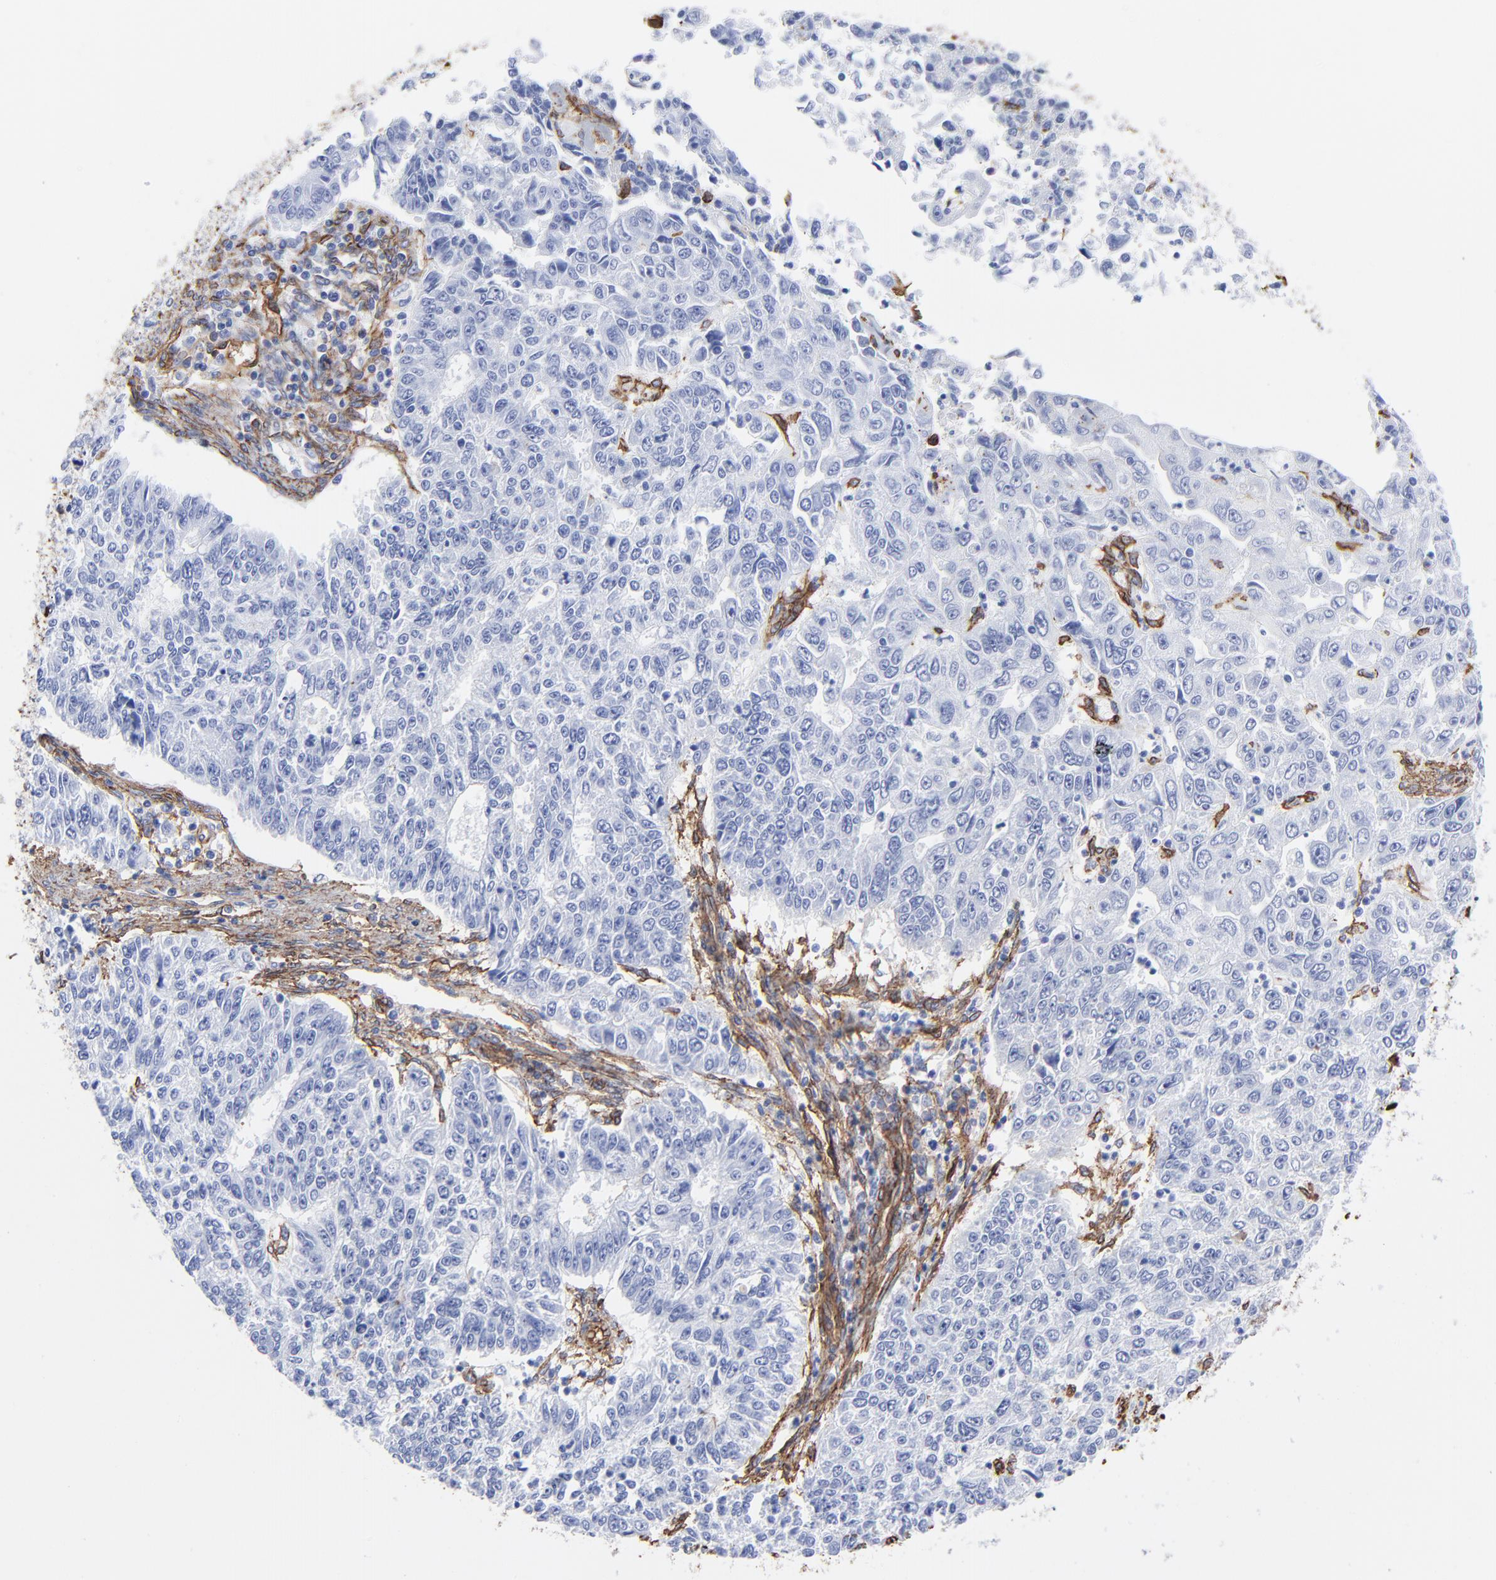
{"staining": {"intensity": "negative", "quantity": "none", "location": "none"}, "tissue": "endometrial cancer", "cell_type": "Tumor cells", "image_type": "cancer", "snomed": [{"axis": "morphology", "description": "Adenocarcinoma, NOS"}, {"axis": "topography", "description": "Endometrium"}], "caption": "Immunohistochemical staining of adenocarcinoma (endometrial) displays no significant positivity in tumor cells.", "gene": "CAV1", "patient": {"sex": "female", "age": 42}}